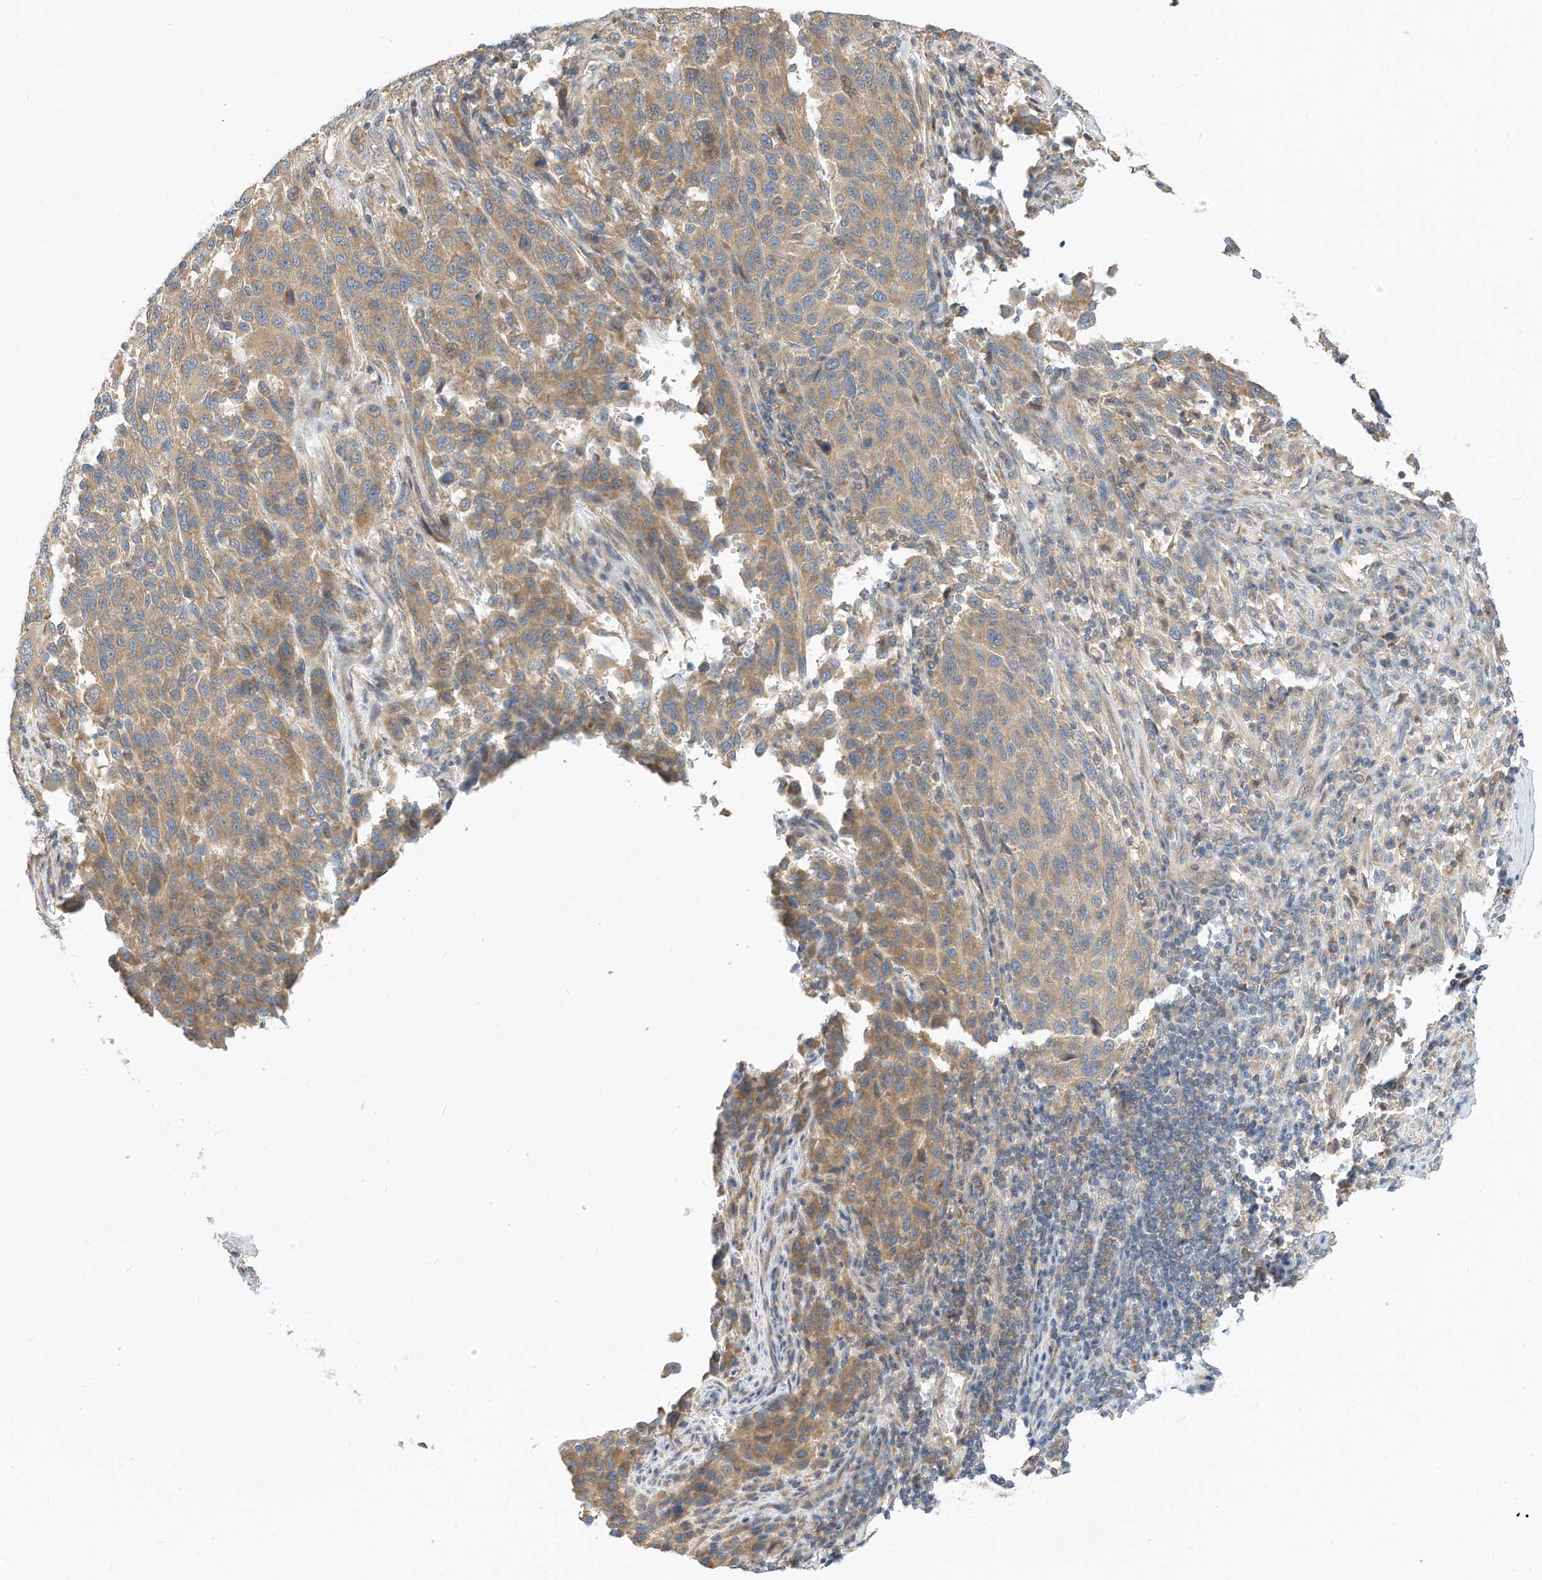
{"staining": {"intensity": "moderate", "quantity": "25%-75%", "location": "cytoplasmic/membranous"}, "tissue": "melanoma", "cell_type": "Tumor cells", "image_type": "cancer", "snomed": [{"axis": "morphology", "description": "Malignant melanoma, Metastatic site"}, {"axis": "topography", "description": "Lymph node"}], "caption": "Immunohistochemistry (IHC) histopathology image of neoplastic tissue: melanoma stained using IHC shows medium levels of moderate protein expression localized specifically in the cytoplasmic/membranous of tumor cells, appearing as a cytoplasmic/membranous brown color.", "gene": "OFD1", "patient": {"sex": "male", "age": 61}}